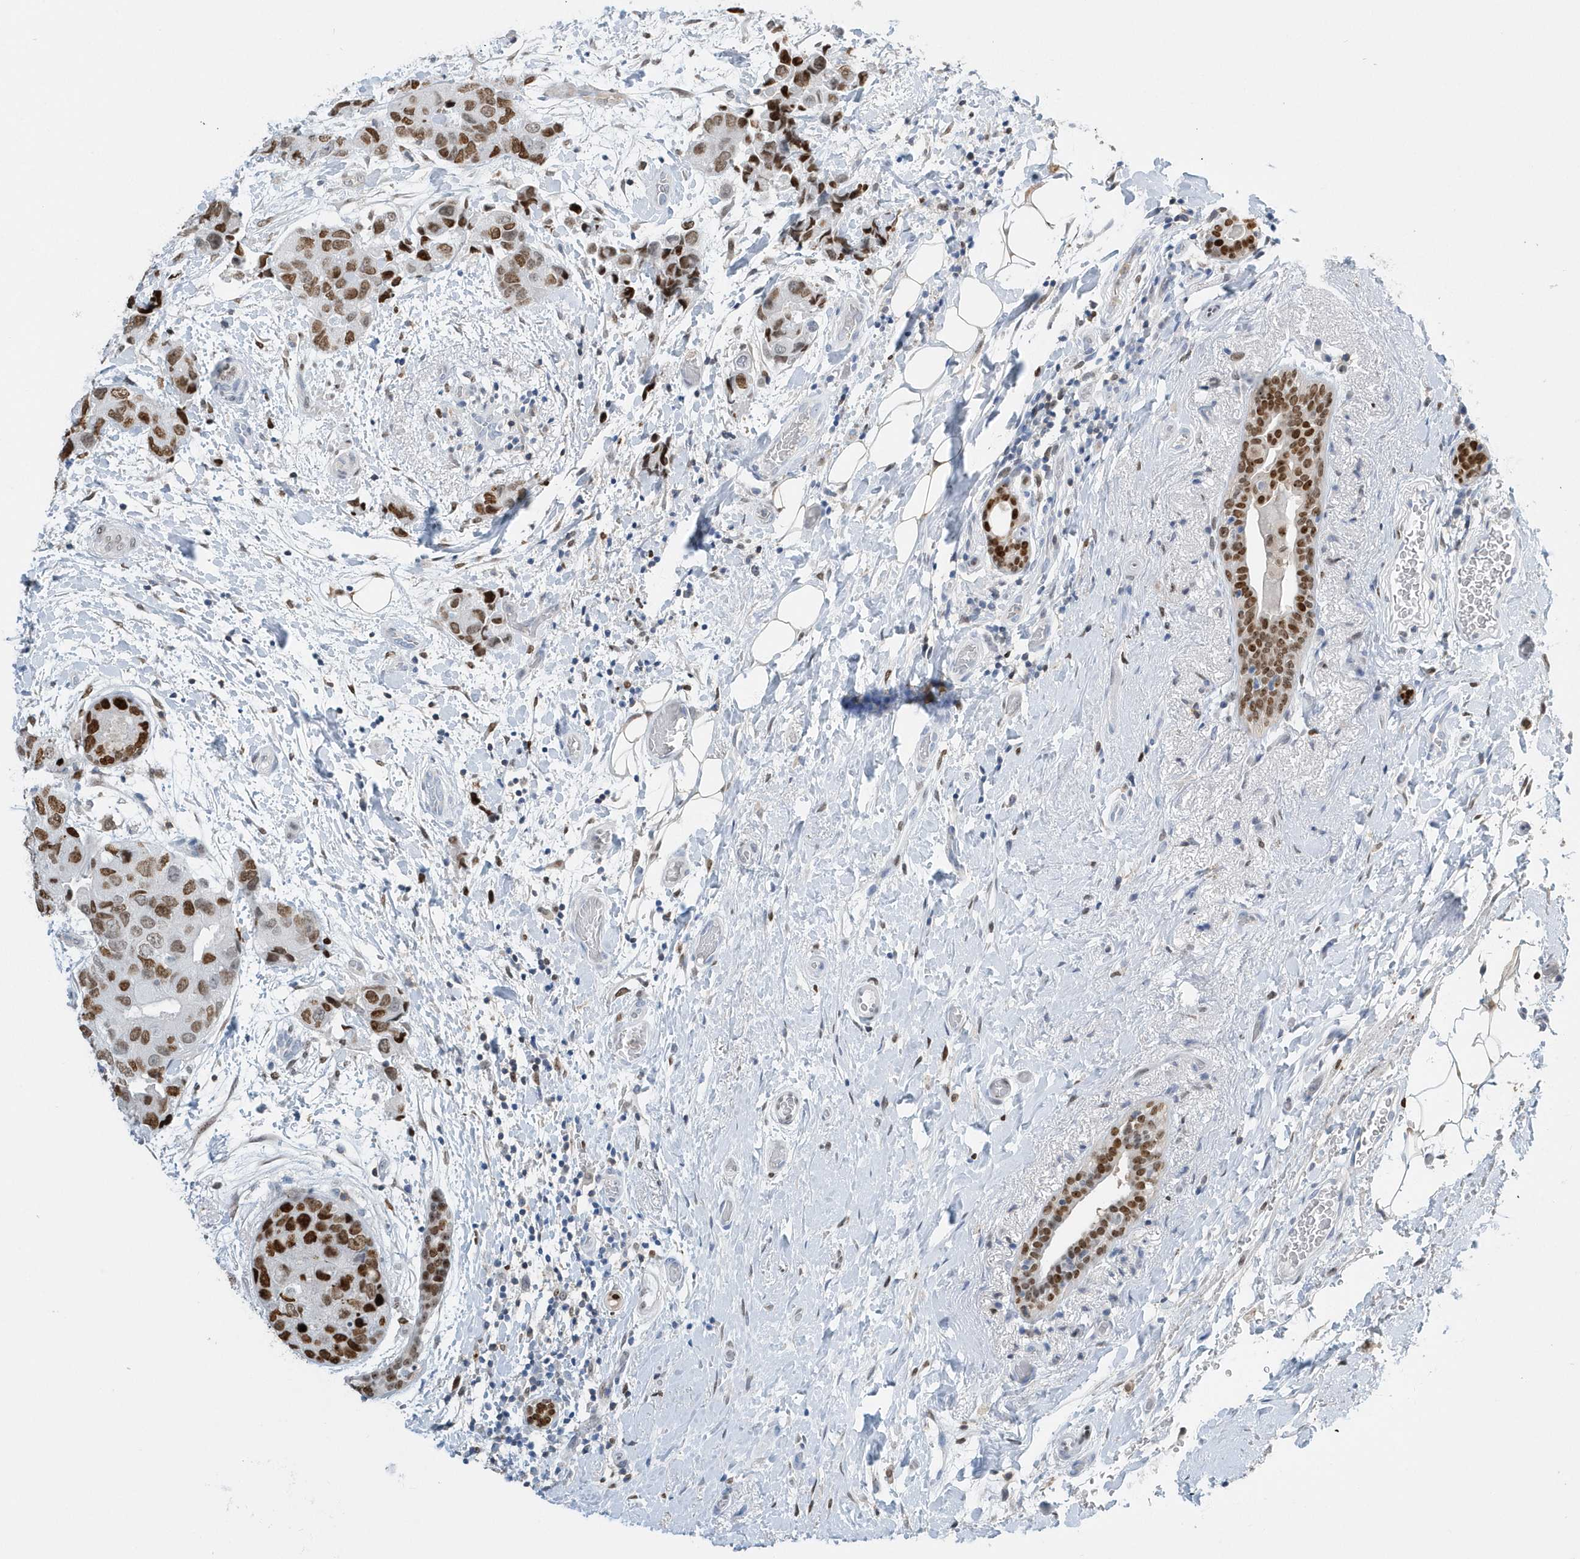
{"staining": {"intensity": "moderate", "quantity": ">75%", "location": "nuclear"}, "tissue": "breast cancer", "cell_type": "Tumor cells", "image_type": "cancer", "snomed": [{"axis": "morphology", "description": "Duct carcinoma"}, {"axis": "topography", "description": "Breast"}], "caption": "DAB (3,3'-diaminobenzidine) immunohistochemical staining of human breast cancer (intraductal carcinoma) shows moderate nuclear protein expression in about >75% of tumor cells. (IHC, brightfield microscopy, high magnification).", "gene": "MACROH2A2", "patient": {"sex": "female", "age": 62}}